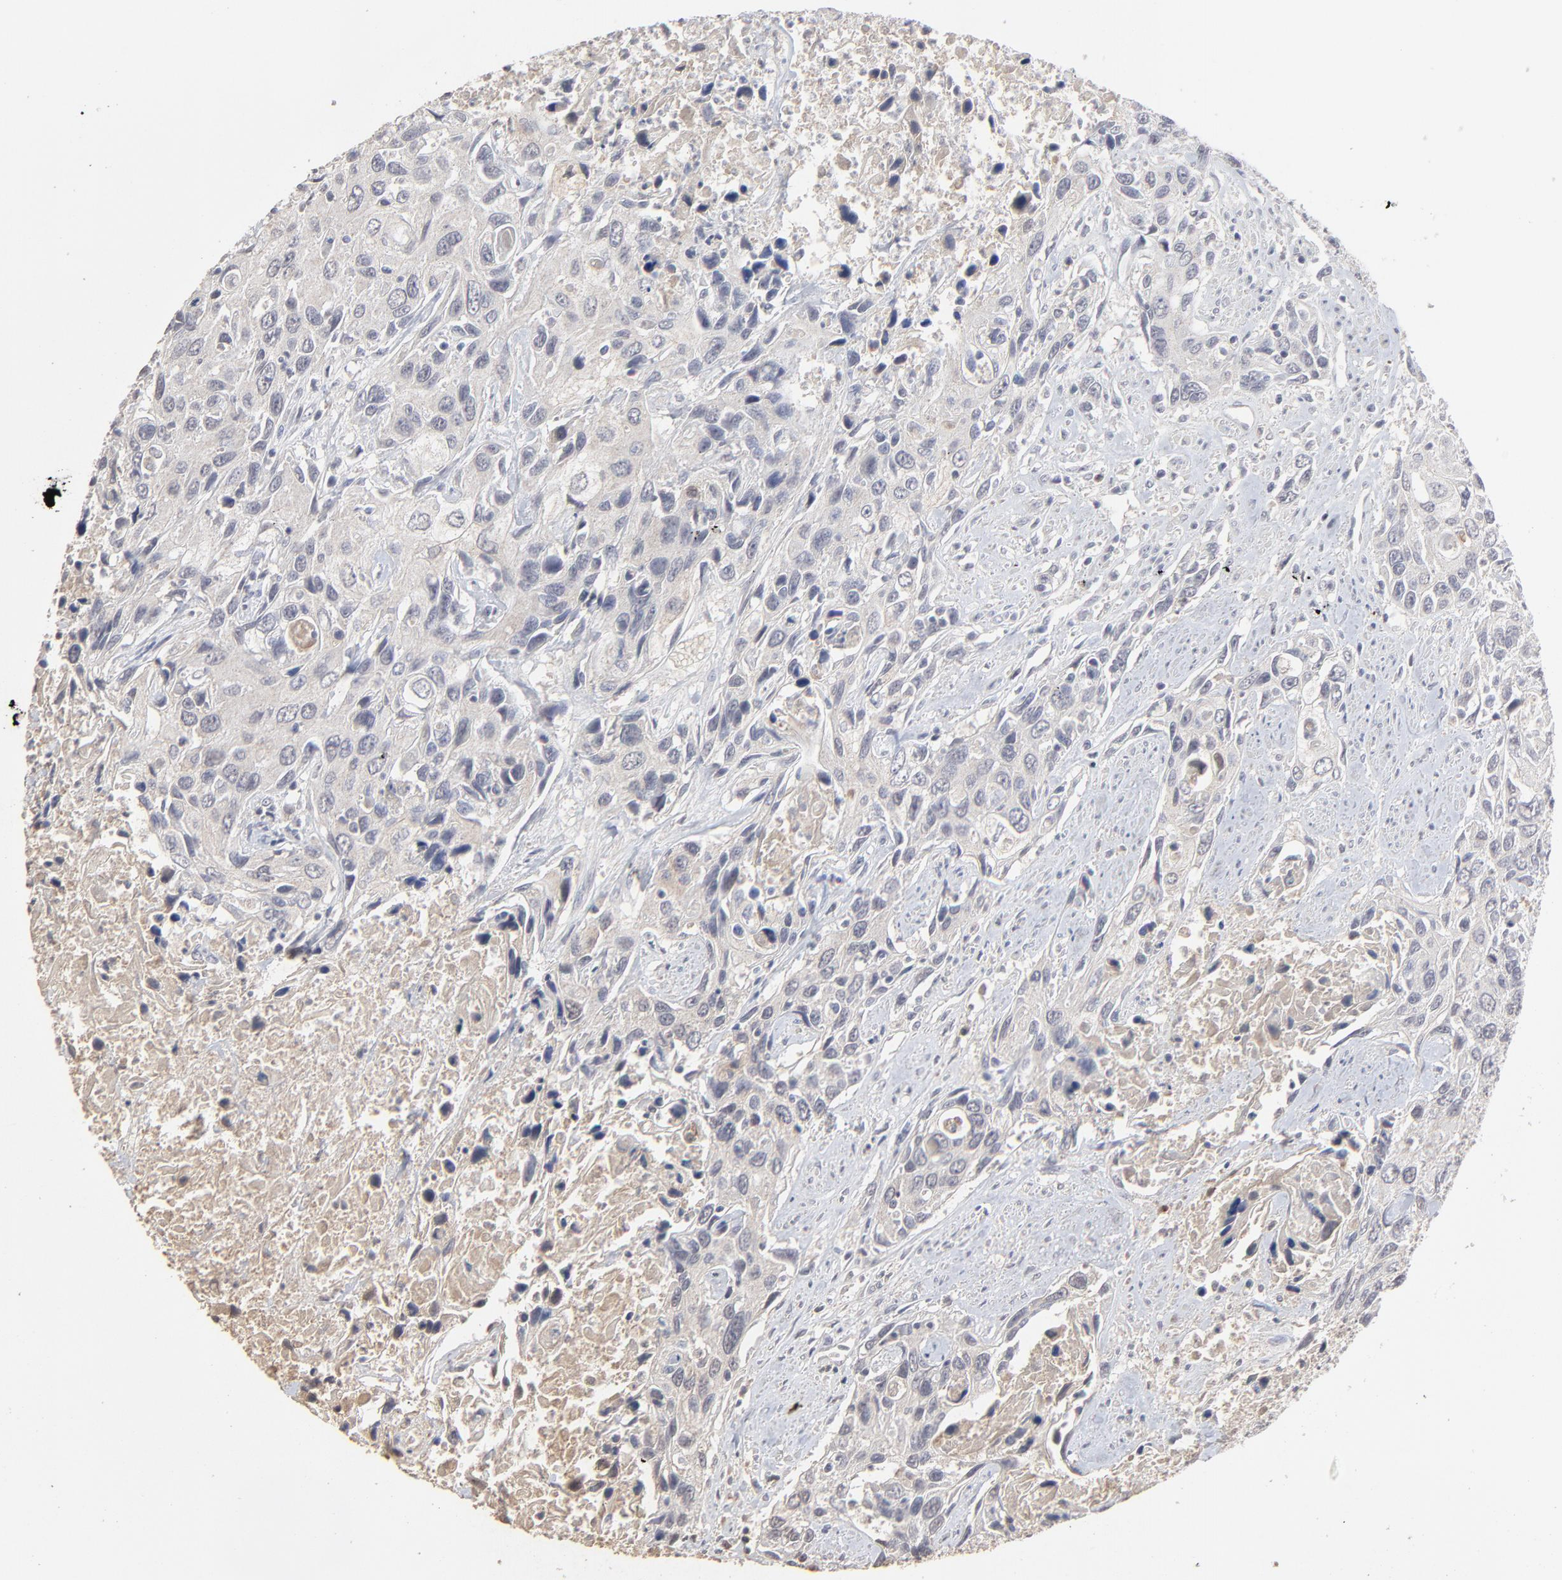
{"staining": {"intensity": "weak", "quantity": "<25%", "location": "cytoplasmic/membranous"}, "tissue": "urothelial cancer", "cell_type": "Tumor cells", "image_type": "cancer", "snomed": [{"axis": "morphology", "description": "Urothelial carcinoma, High grade"}, {"axis": "topography", "description": "Urinary bladder"}], "caption": "This is an immunohistochemistry (IHC) histopathology image of human high-grade urothelial carcinoma. There is no positivity in tumor cells.", "gene": "VPREB3", "patient": {"sex": "male", "age": 71}}